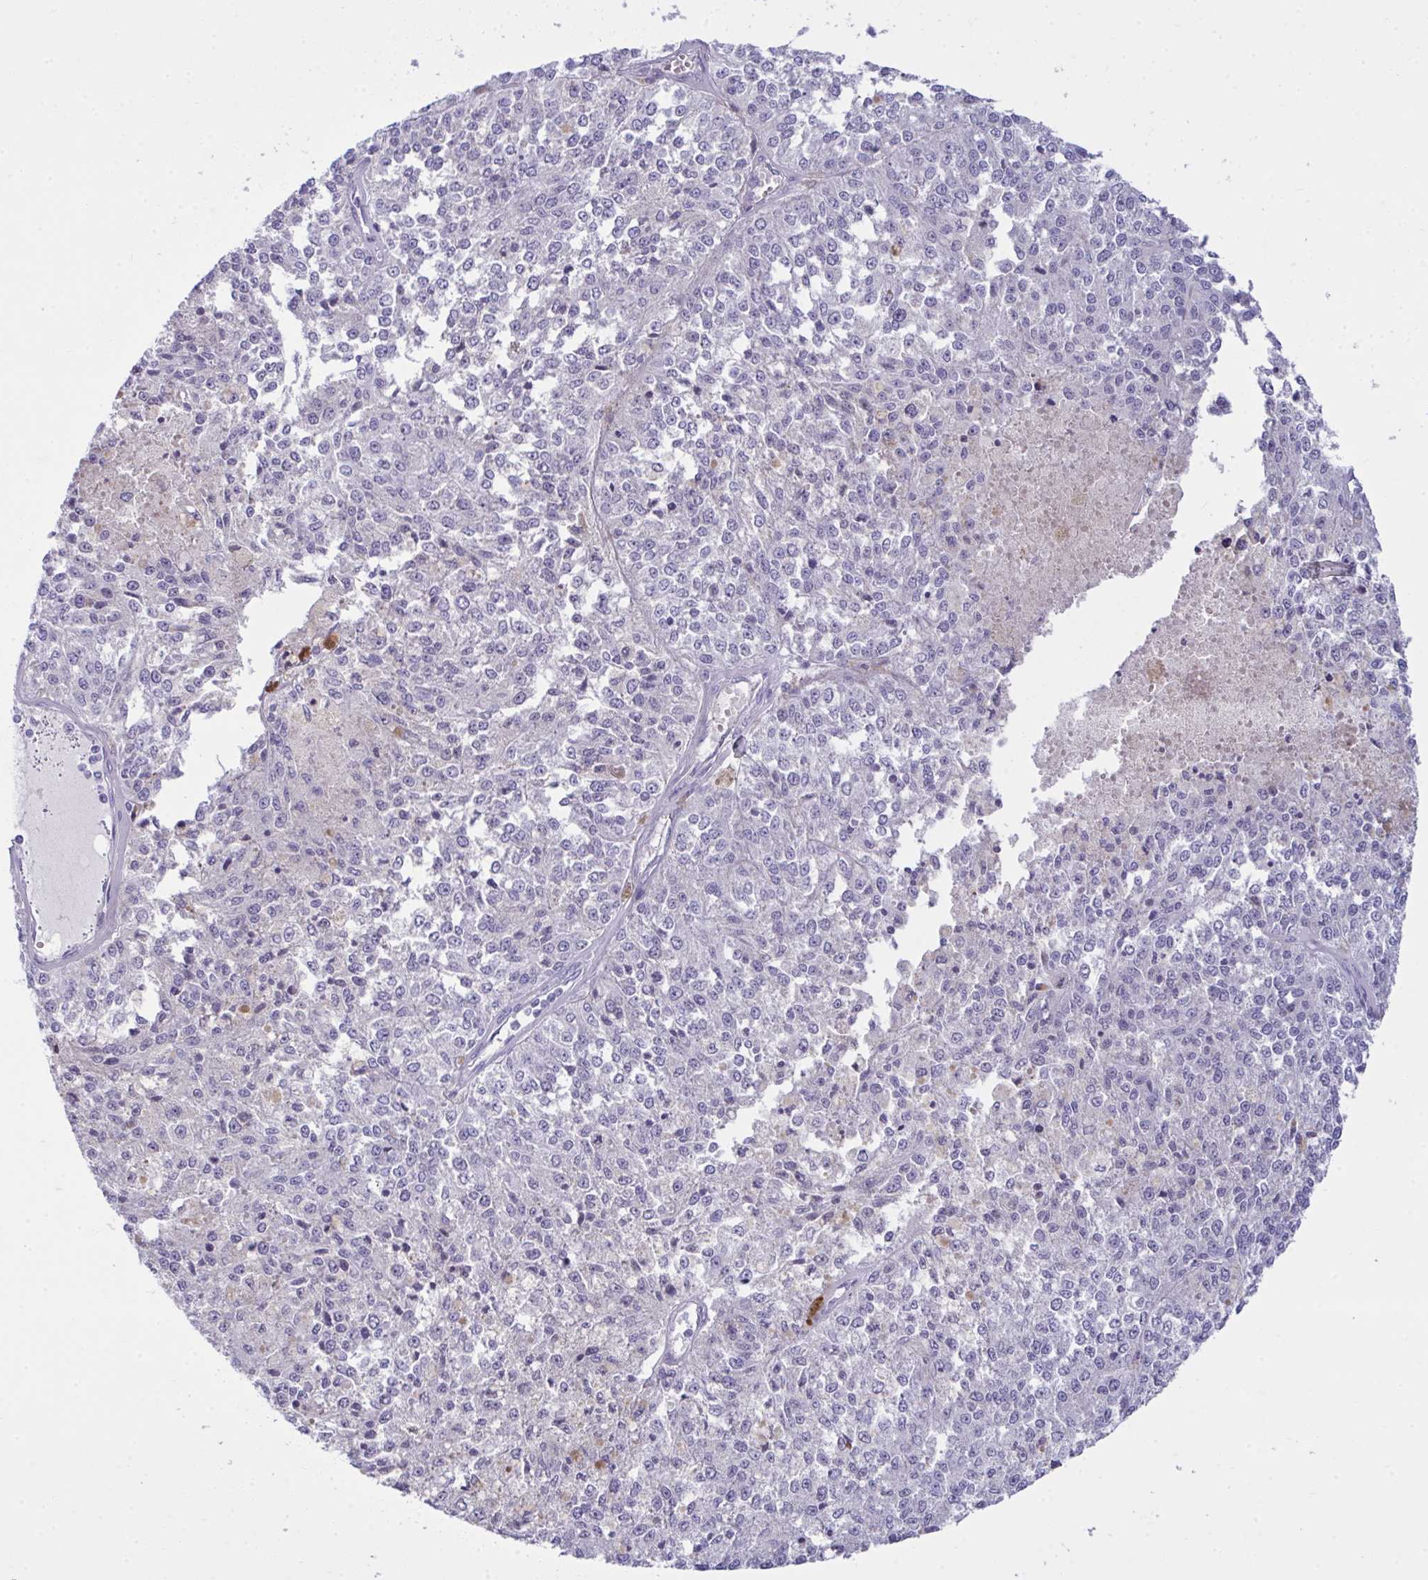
{"staining": {"intensity": "negative", "quantity": "none", "location": "none"}, "tissue": "melanoma", "cell_type": "Tumor cells", "image_type": "cancer", "snomed": [{"axis": "morphology", "description": "Malignant melanoma, Metastatic site"}, {"axis": "topography", "description": "Lymph node"}], "caption": "Immunohistochemistry of human malignant melanoma (metastatic site) reveals no expression in tumor cells.", "gene": "RGPD5", "patient": {"sex": "female", "age": 64}}